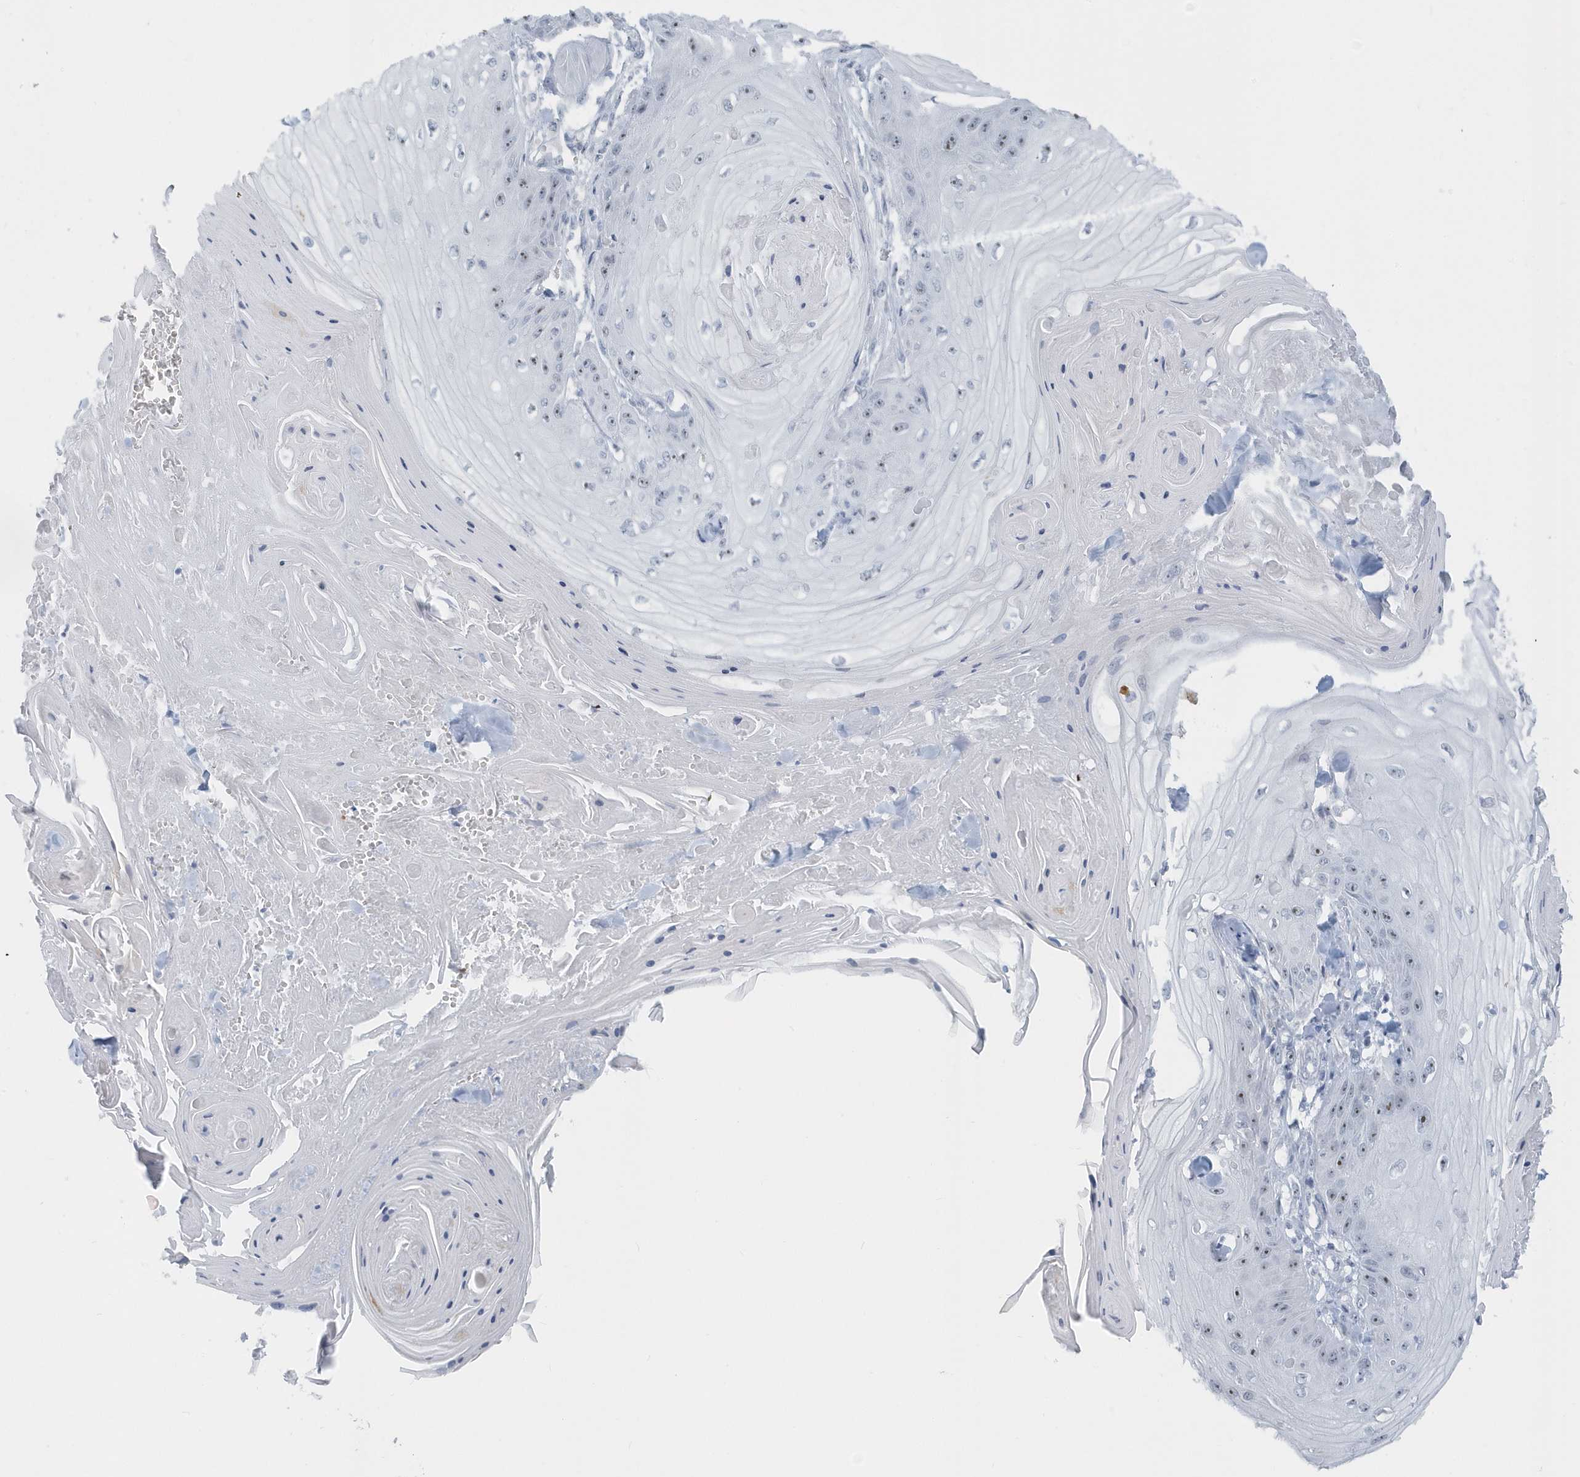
{"staining": {"intensity": "weak", "quantity": "<25%", "location": "nuclear"}, "tissue": "skin cancer", "cell_type": "Tumor cells", "image_type": "cancer", "snomed": [{"axis": "morphology", "description": "Squamous cell carcinoma, NOS"}, {"axis": "topography", "description": "Skin"}], "caption": "IHC histopathology image of neoplastic tissue: skin cancer (squamous cell carcinoma) stained with DAB displays no significant protein positivity in tumor cells. (DAB (3,3'-diaminobenzidine) immunohistochemistry with hematoxylin counter stain).", "gene": "RPF2", "patient": {"sex": "male", "age": 74}}